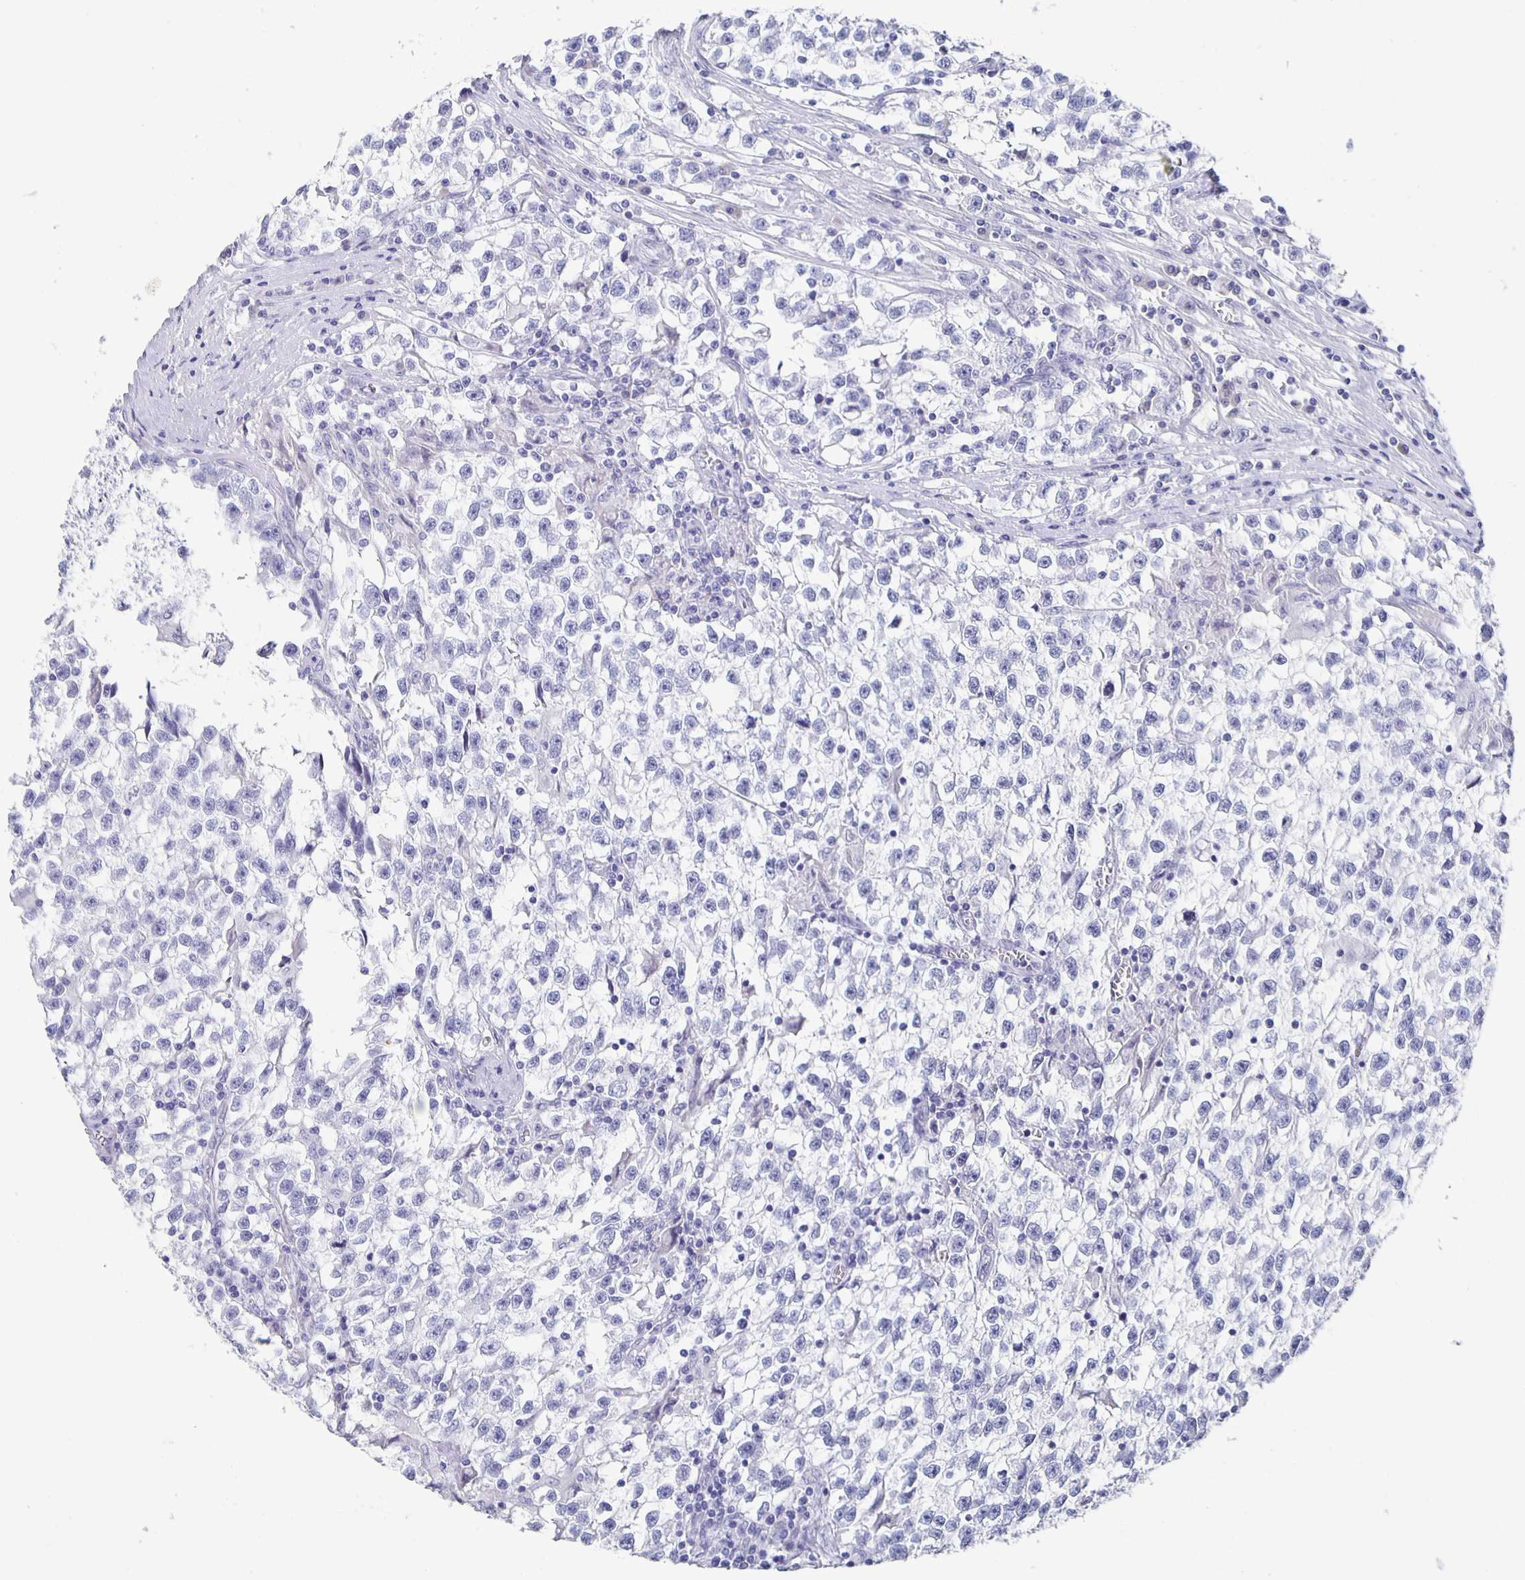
{"staining": {"intensity": "negative", "quantity": "none", "location": "none"}, "tissue": "testis cancer", "cell_type": "Tumor cells", "image_type": "cancer", "snomed": [{"axis": "morphology", "description": "Seminoma, NOS"}, {"axis": "topography", "description": "Testis"}], "caption": "Micrograph shows no protein expression in tumor cells of testis seminoma tissue.", "gene": "CCDC17", "patient": {"sex": "male", "age": 31}}